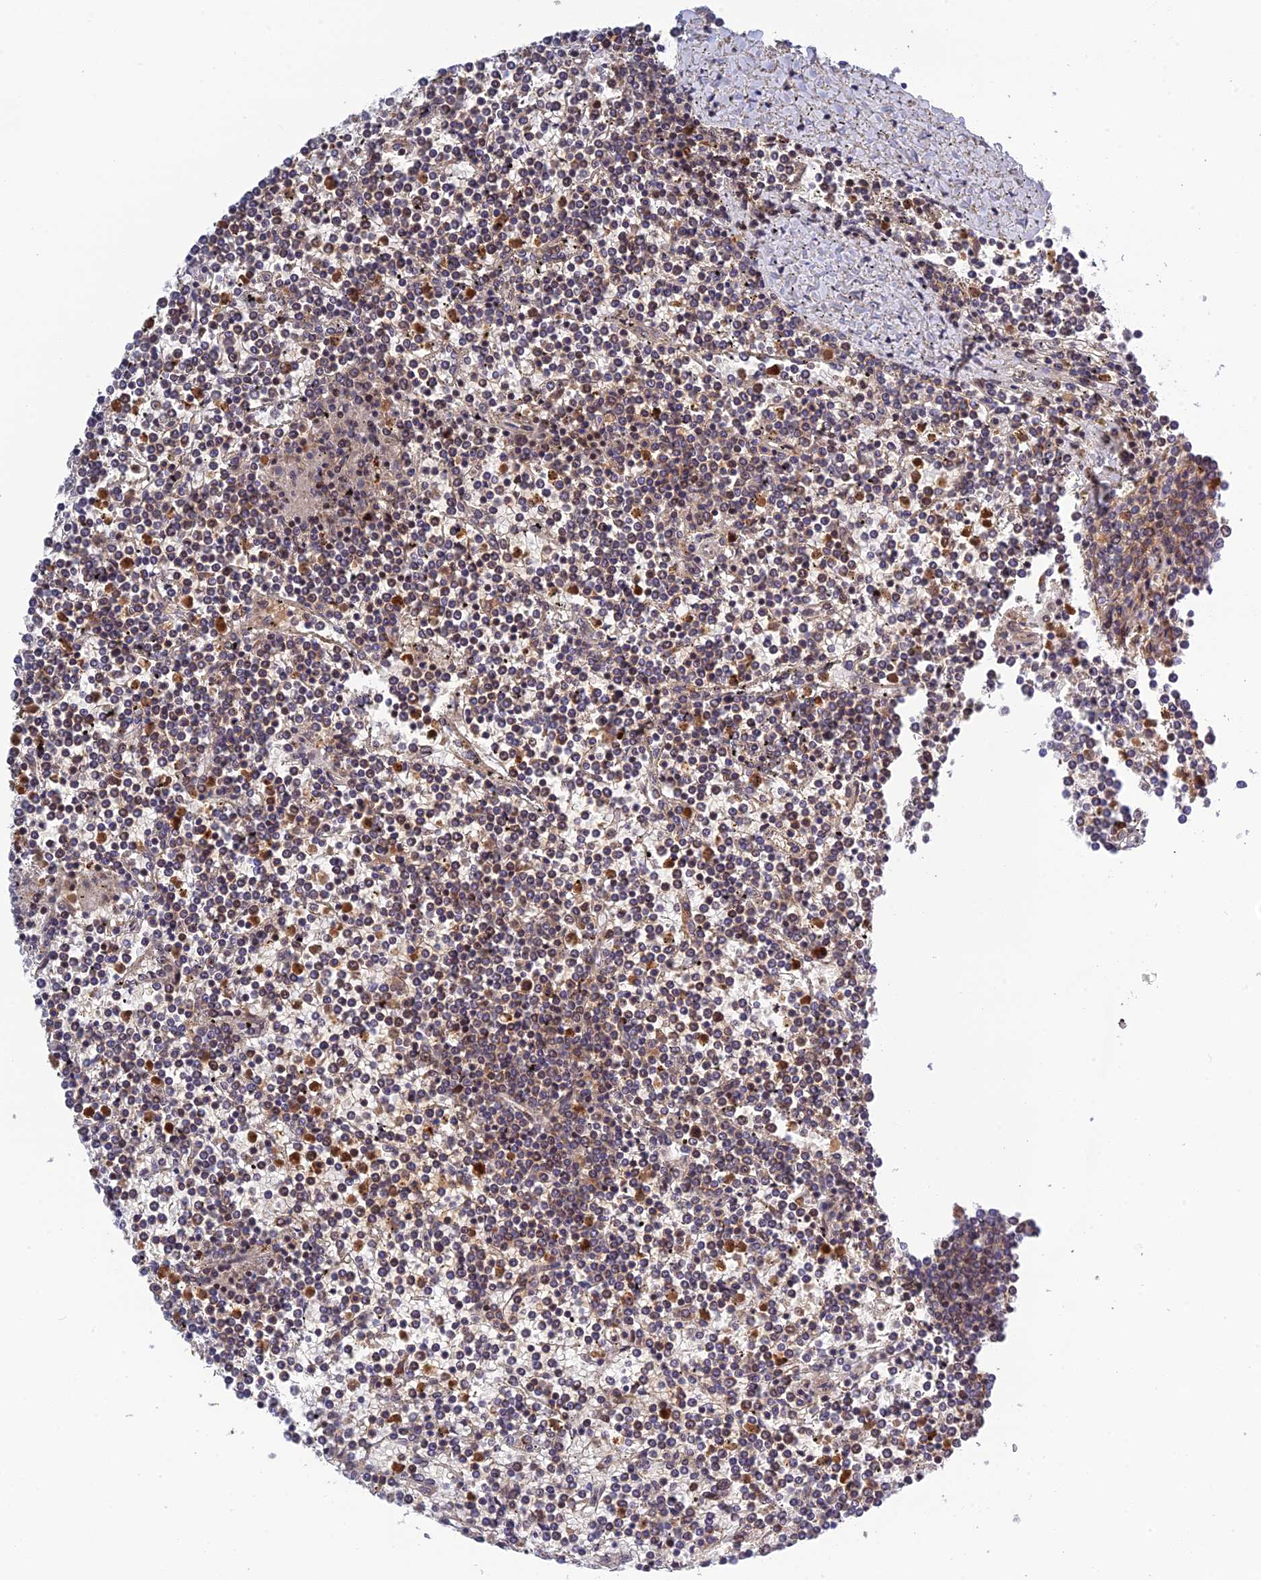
{"staining": {"intensity": "weak", "quantity": "25%-75%", "location": "nuclear"}, "tissue": "lymphoma", "cell_type": "Tumor cells", "image_type": "cancer", "snomed": [{"axis": "morphology", "description": "Malignant lymphoma, non-Hodgkin's type, Low grade"}, {"axis": "topography", "description": "Spleen"}], "caption": "This image reveals low-grade malignant lymphoma, non-Hodgkin's type stained with IHC to label a protein in brown. The nuclear of tumor cells show weak positivity for the protein. Nuclei are counter-stained blue.", "gene": "REXO1", "patient": {"sex": "female", "age": 19}}